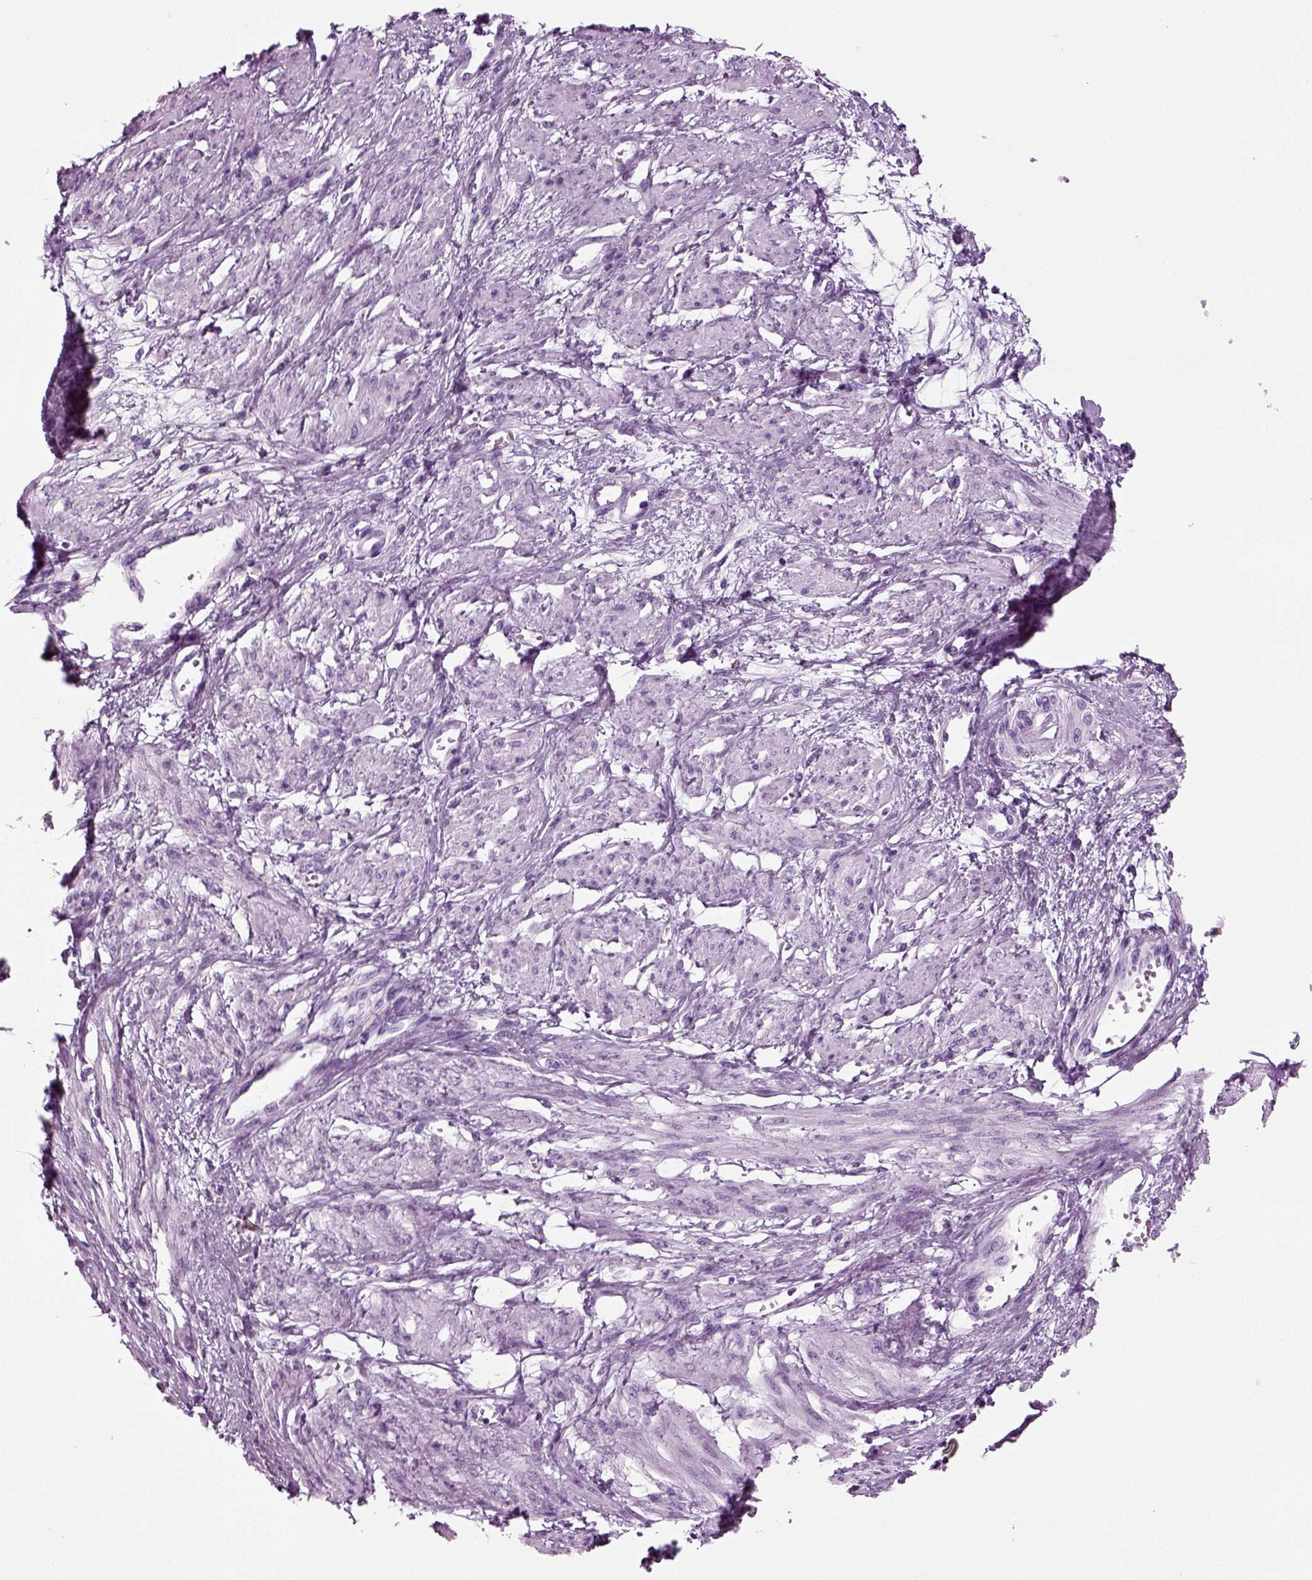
{"staining": {"intensity": "negative", "quantity": "none", "location": "none"}, "tissue": "smooth muscle", "cell_type": "Smooth muscle cells", "image_type": "normal", "snomed": [{"axis": "morphology", "description": "Normal tissue, NOS"}, {"axis": "topography", "description": "Smooth muscle"}, {"axis": "topography", "description": "Uterus"}], "caption": "A micrograph of smooth muscle stained for a protein exhibits no brown staining in smooth muscle cells.", "gene": "CRABP1", "patient": {"sex": "female", "age": 39}}